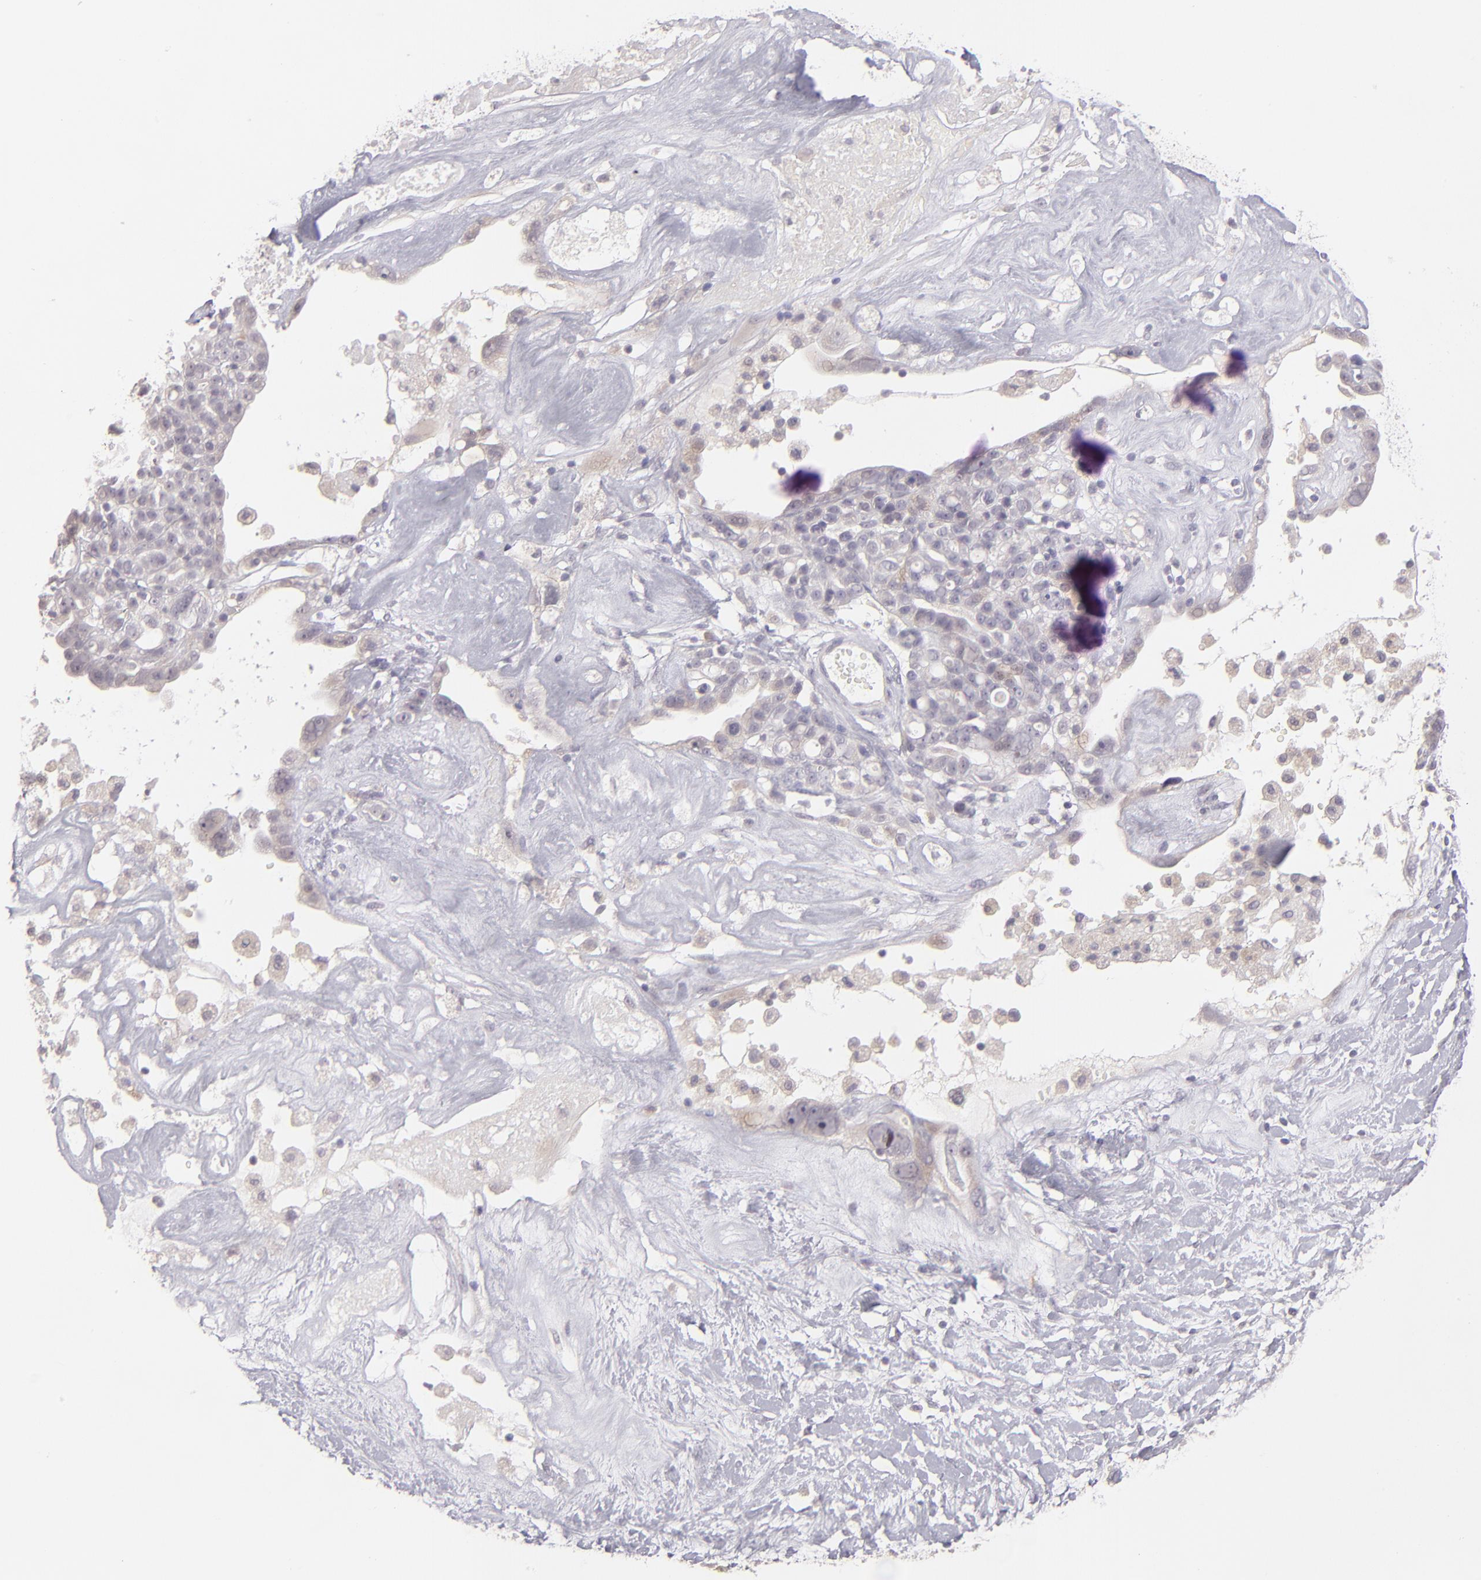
{"staining": {"intensity": "weak", "quantity": "<25%", "location": "cytoplasmic/membranous"}, "tissue": "ovarian cancer", "cell_type": "Tumor cells", "image_type": "cancer", "snomed": [{"axis": "morphology", "description": "Cystadenocarcinoma, serous, NOS"}, {"axis": "topography", "description": "Ovary"}], "caption": "Tumor cells are negative for brown protein staining in ovarian cancer (serous cystadenocarcinoma).", "gene": "THBD", "patient": {"sex": "female", "age": 66}}